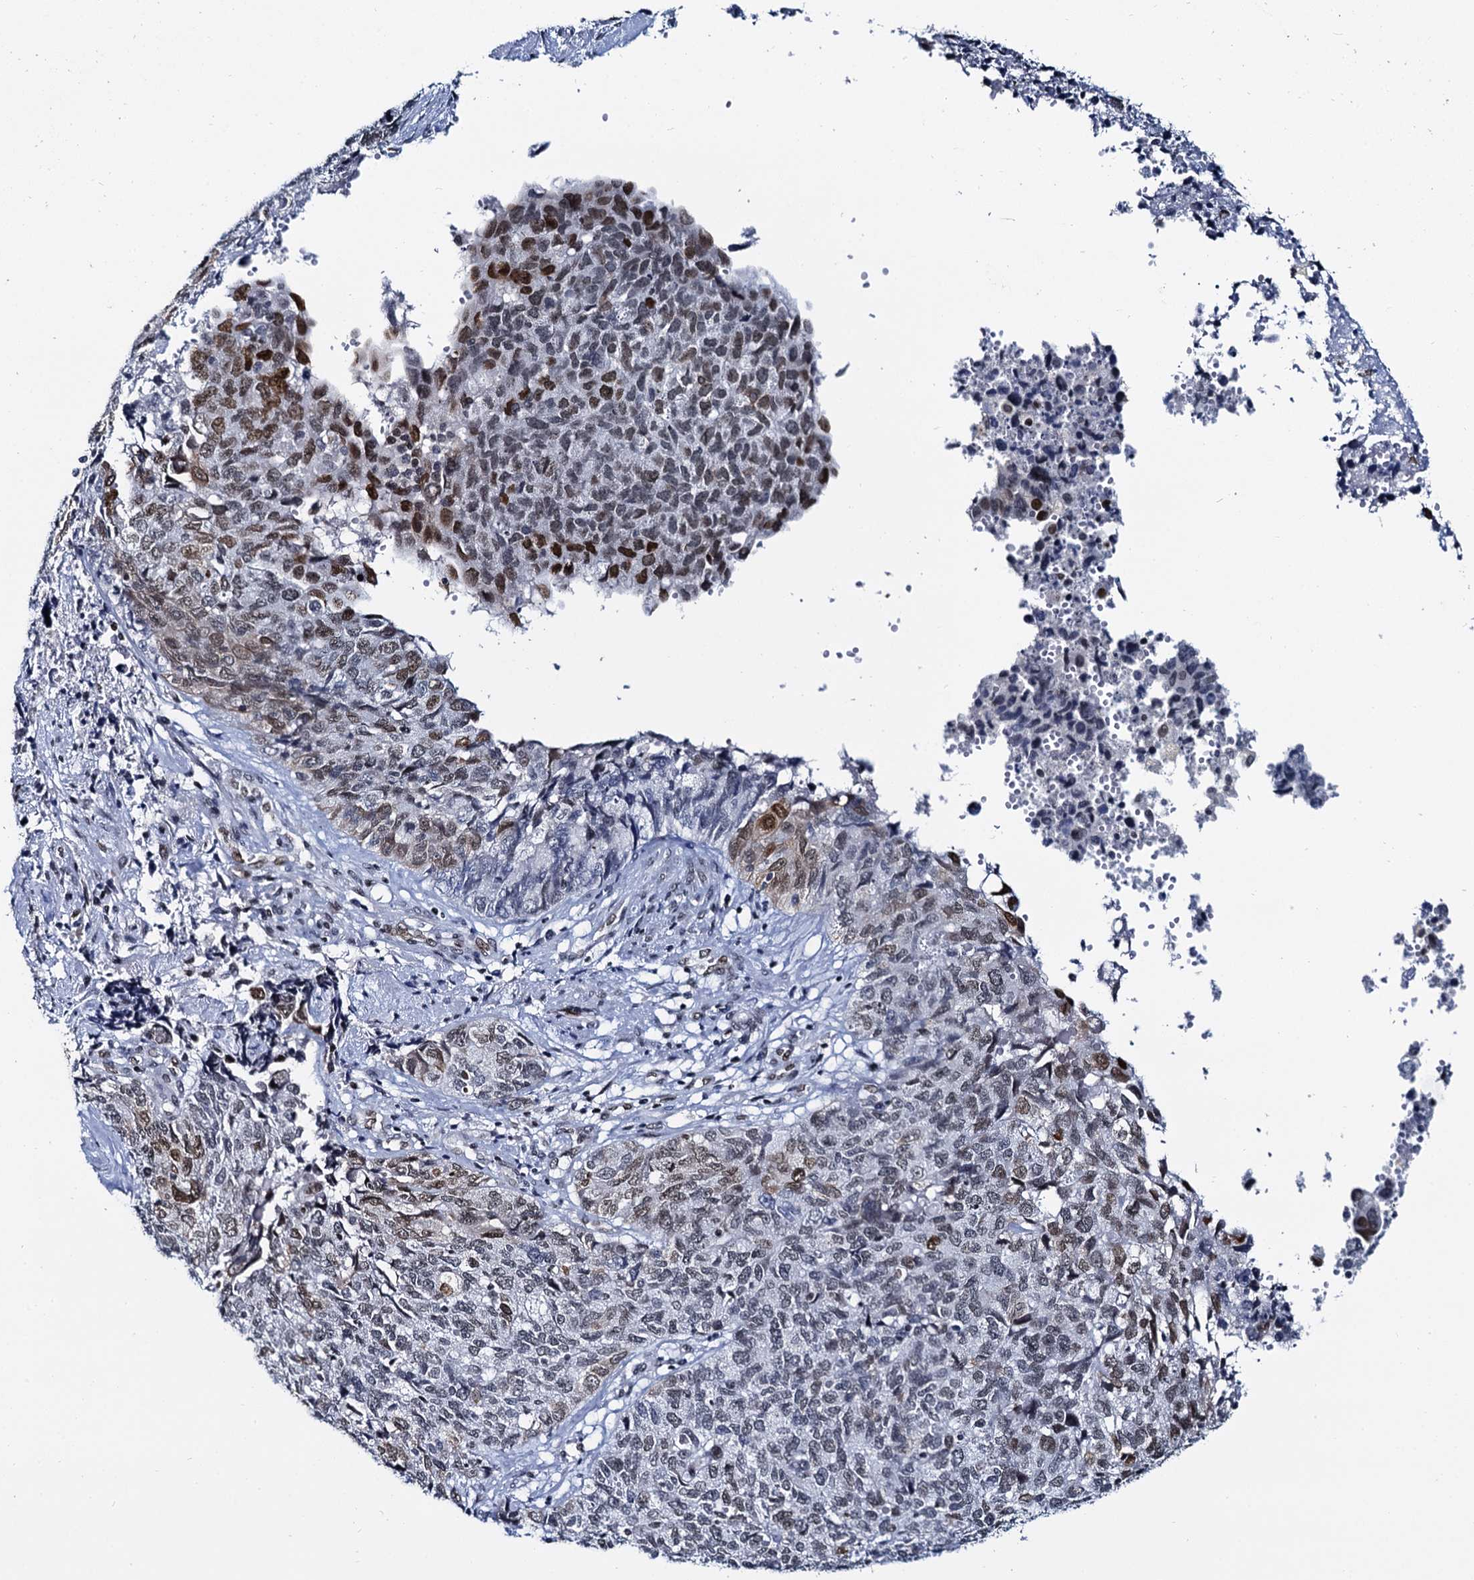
{"staining": {"intensity": "moderate", "quantity": "25%-75%", "location": "nuclear"}, "tissue": "cervical cancer", "cell_type": "Tumor cells", "image_type": "cancer", "snomed": [{"axis": "morphology", "description": "Squamous cell carcinoma, NOS"}, {"axis": "topography", "description": "Cervix"}], "caption": "IHC image of cervical cancer stained for a protein (brown), which displays medium levels of moderate nuclear positivity in approximately 25%-75% of tumor cells.", "gene": "CMAS", "patient": {"sex": "female", "age": 63}}